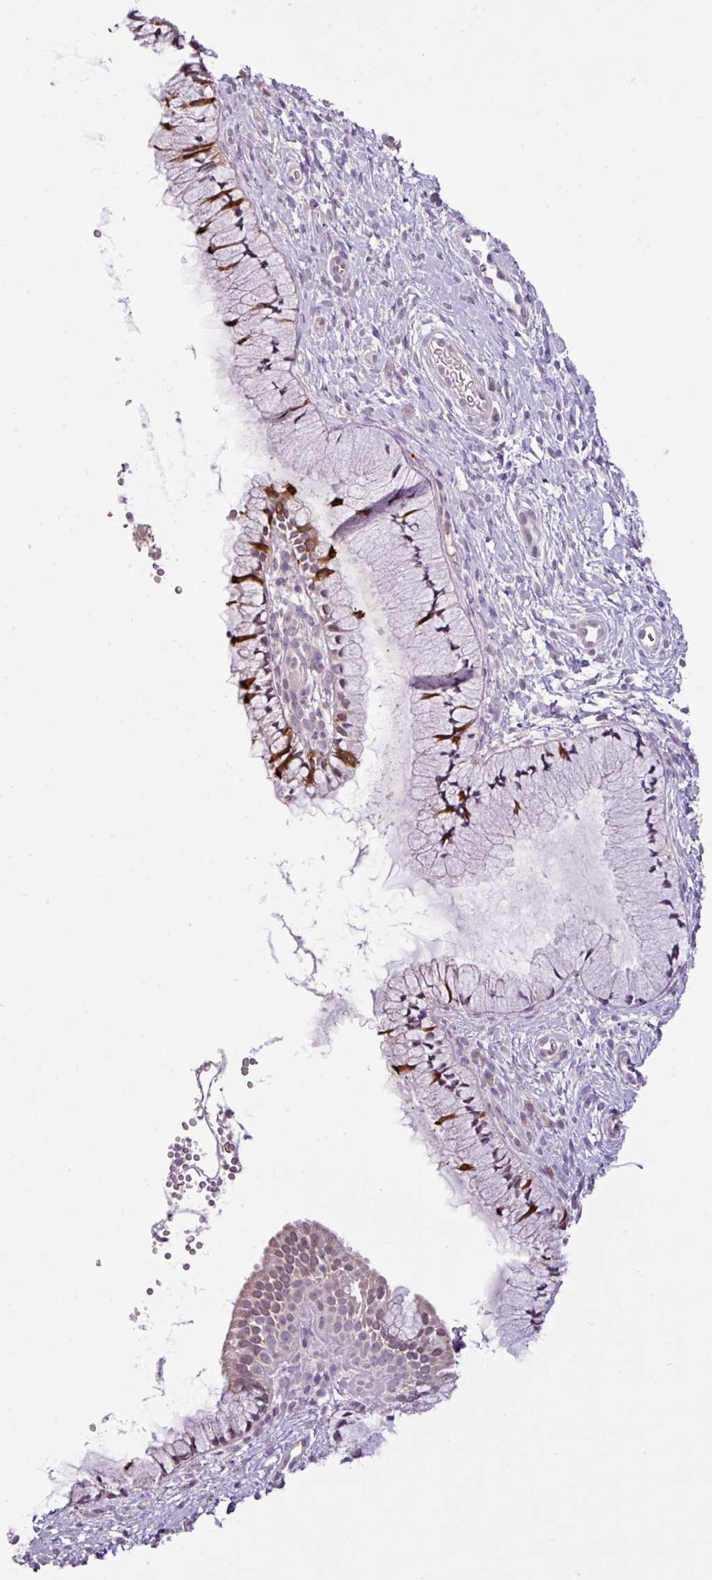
{"staining": {"intensity": "strong", "quantity": "<25%", "location": "cytoplasmic/membranous"}, "tissue": "cervix", "cell_type": "Glandular cells", "image_type": "normal", "snomed": [{"axis": "morphology", "description": "Normal tissue, NOS"}, {"axis": "topography", "description": "Cervix"}], "caption": "DAB (3,3'-diaminobenzidine) immunohistochemical staining of unremarkable cervix reveals strong cytoplasmic/membranous protein staining in approximately <25% of glandular cells.", "gene": "DNAJB13", "patient": {"sex": "female", "age": 36}}